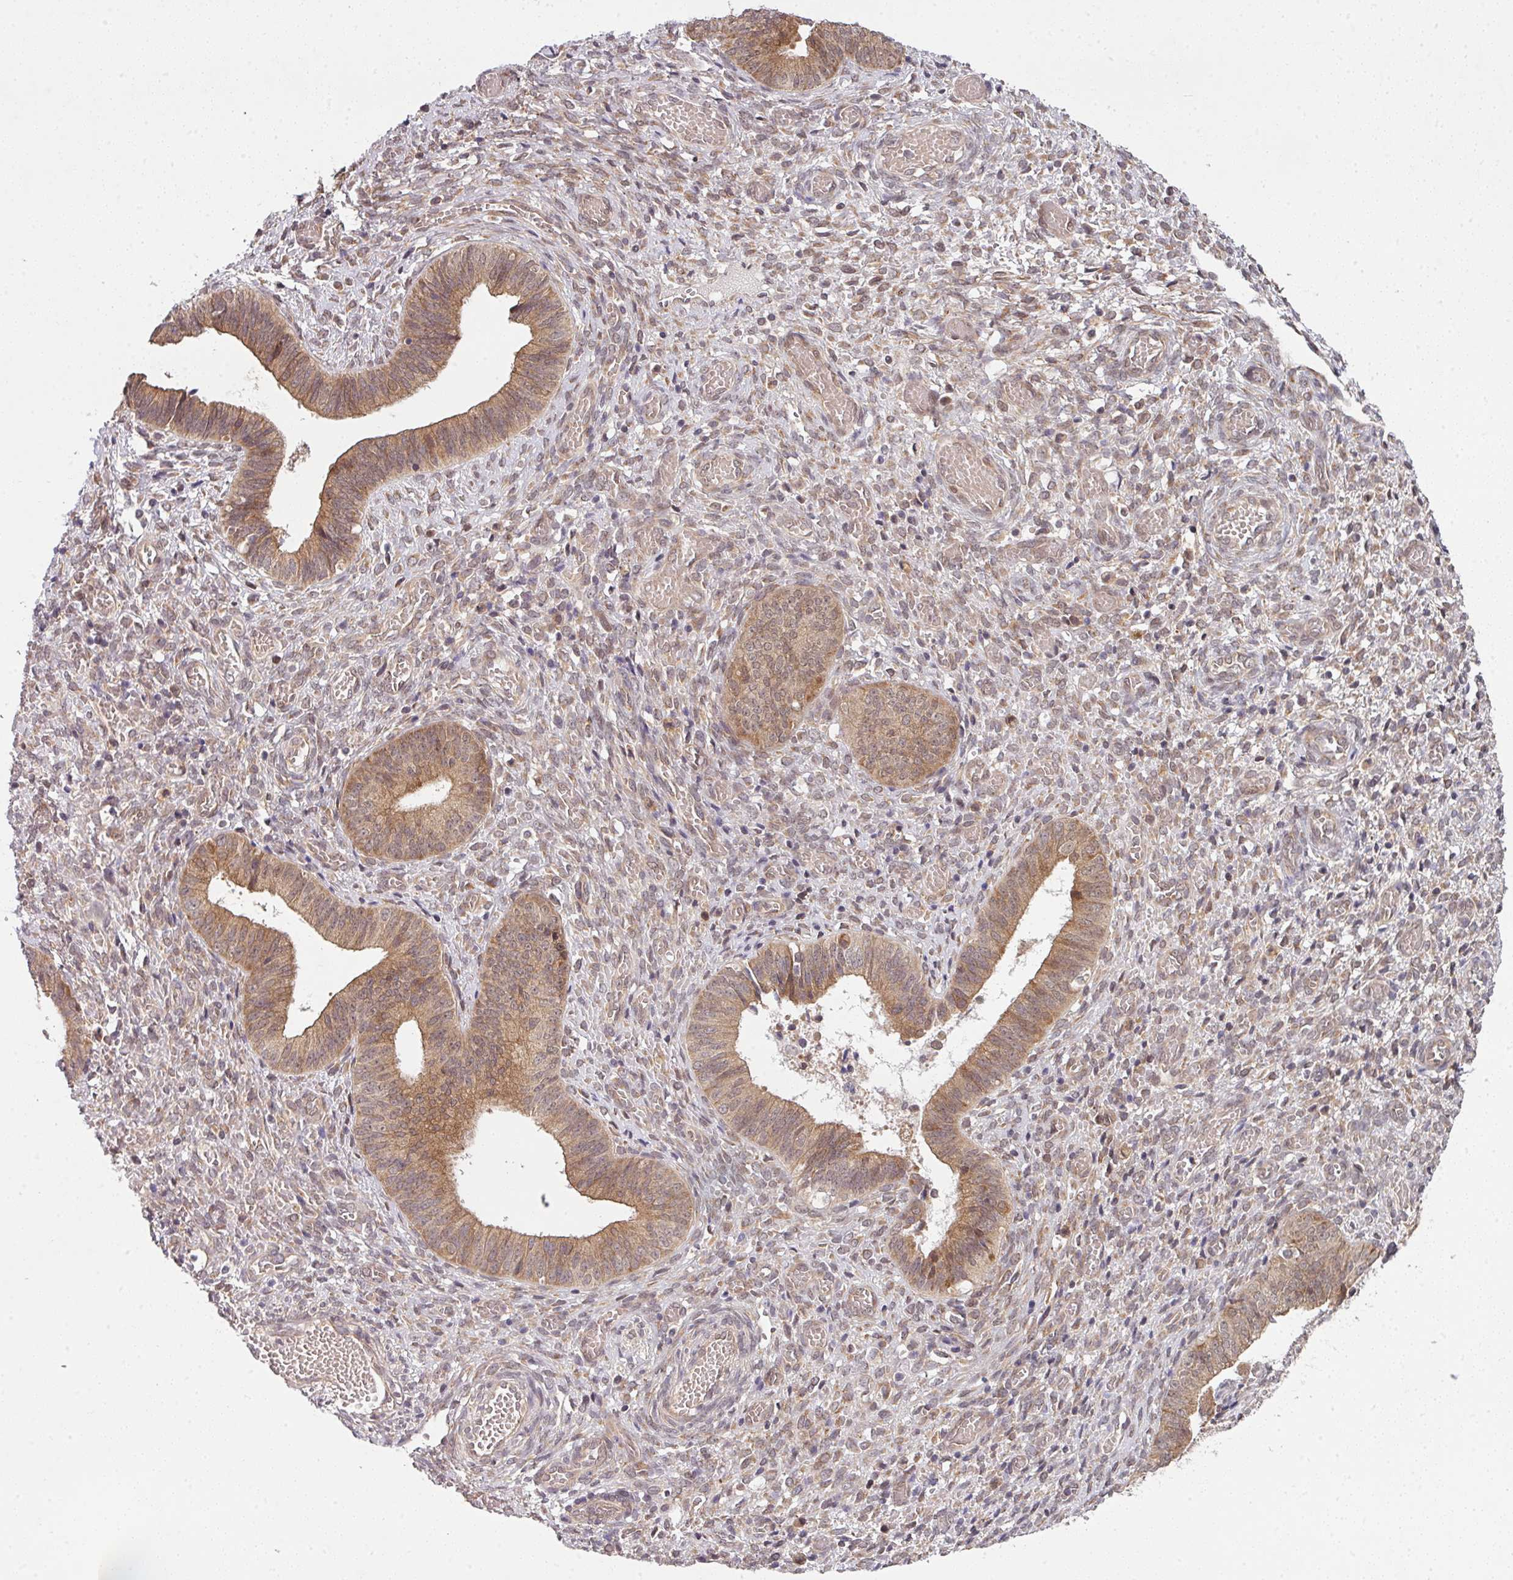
{"staining": {"intensity": "moderate", "quantity": ">75%", "location": "cytoplasmic/membranous,nuclear"}, "tissue": "cervical cancer", "cell_type": "Tumor cells", "image_type": "cancer", "snomed": [{"axis": "morphology", "description": "Squamous cell carcinoma, NOS"}, {"axis": "topography", "description": "Cervix"}], "caption": "Immunohistochemistry image of neoplastic tissue: human cervical squamous cell carcinoma stained using immunohistochemistry (IHC) shows medium levels of moderate protein expression localized specifically in the cytoplasmic/membranous and nuclear of tumor cells, appearing as a cytoplasmic/membranous and nuclear brown color.", "gene": "CAMLG", "patient": {"sex": "female", "age": 59}}